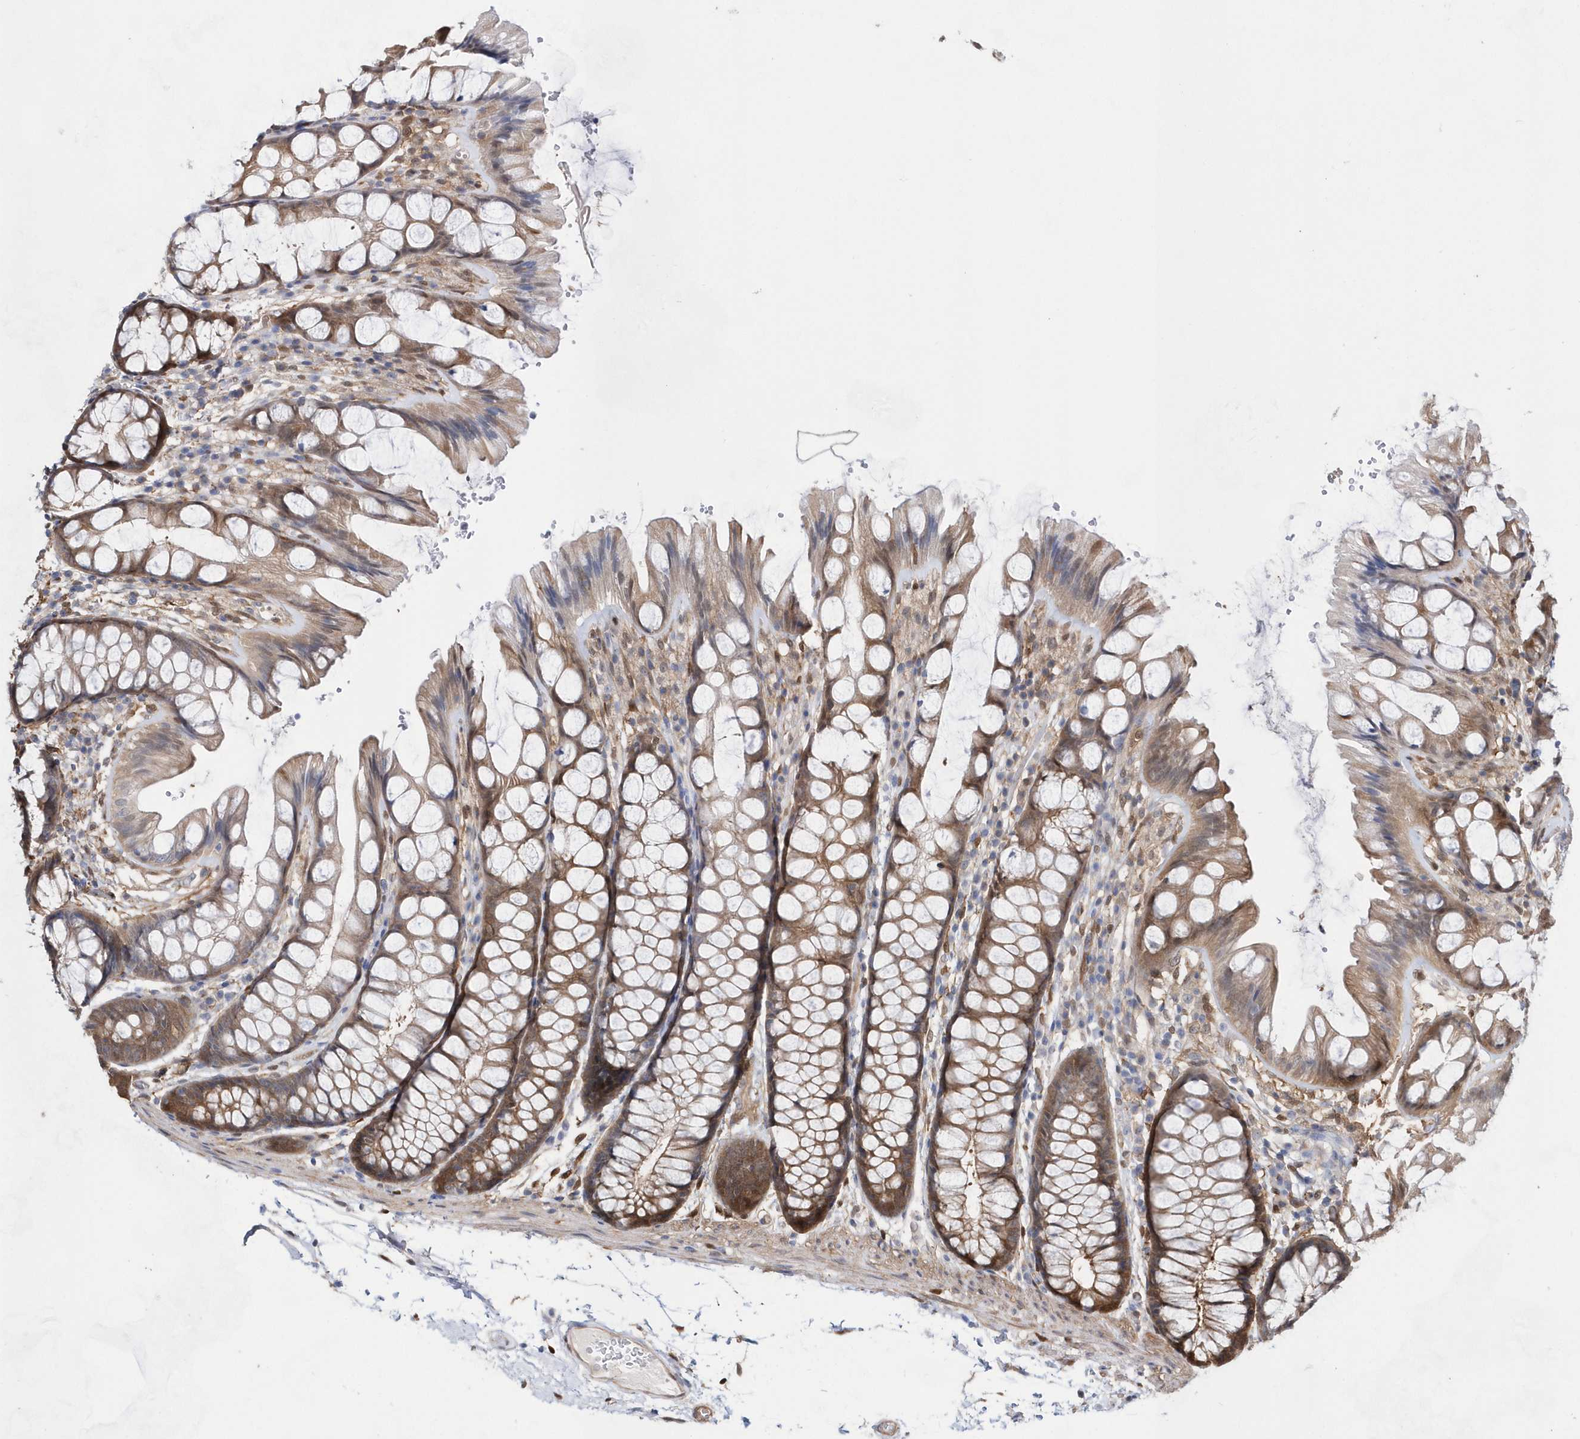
{"staining": {"intensity": "moderate", "quantity": ">75%", "location": "cytoplasmic/membranous"}, "tissue": "colon", "cell_type": "Endothelial cells", "image_type": "normal", "snomed": [{"axis": "morphology", "description": "Normal tissue, NOS"}, {"axis": "topography", "description": "Colon"}], "caption": "Protein analysis of unremarkable colon shows moderate cytoplasmic/membranous staining in about >75% of endothelial cells. (brown staining indicates protein expression, while blue staining denotes nuclei).", "gene": "BDH2", "patient": {"sex": "male", "age": 47}}